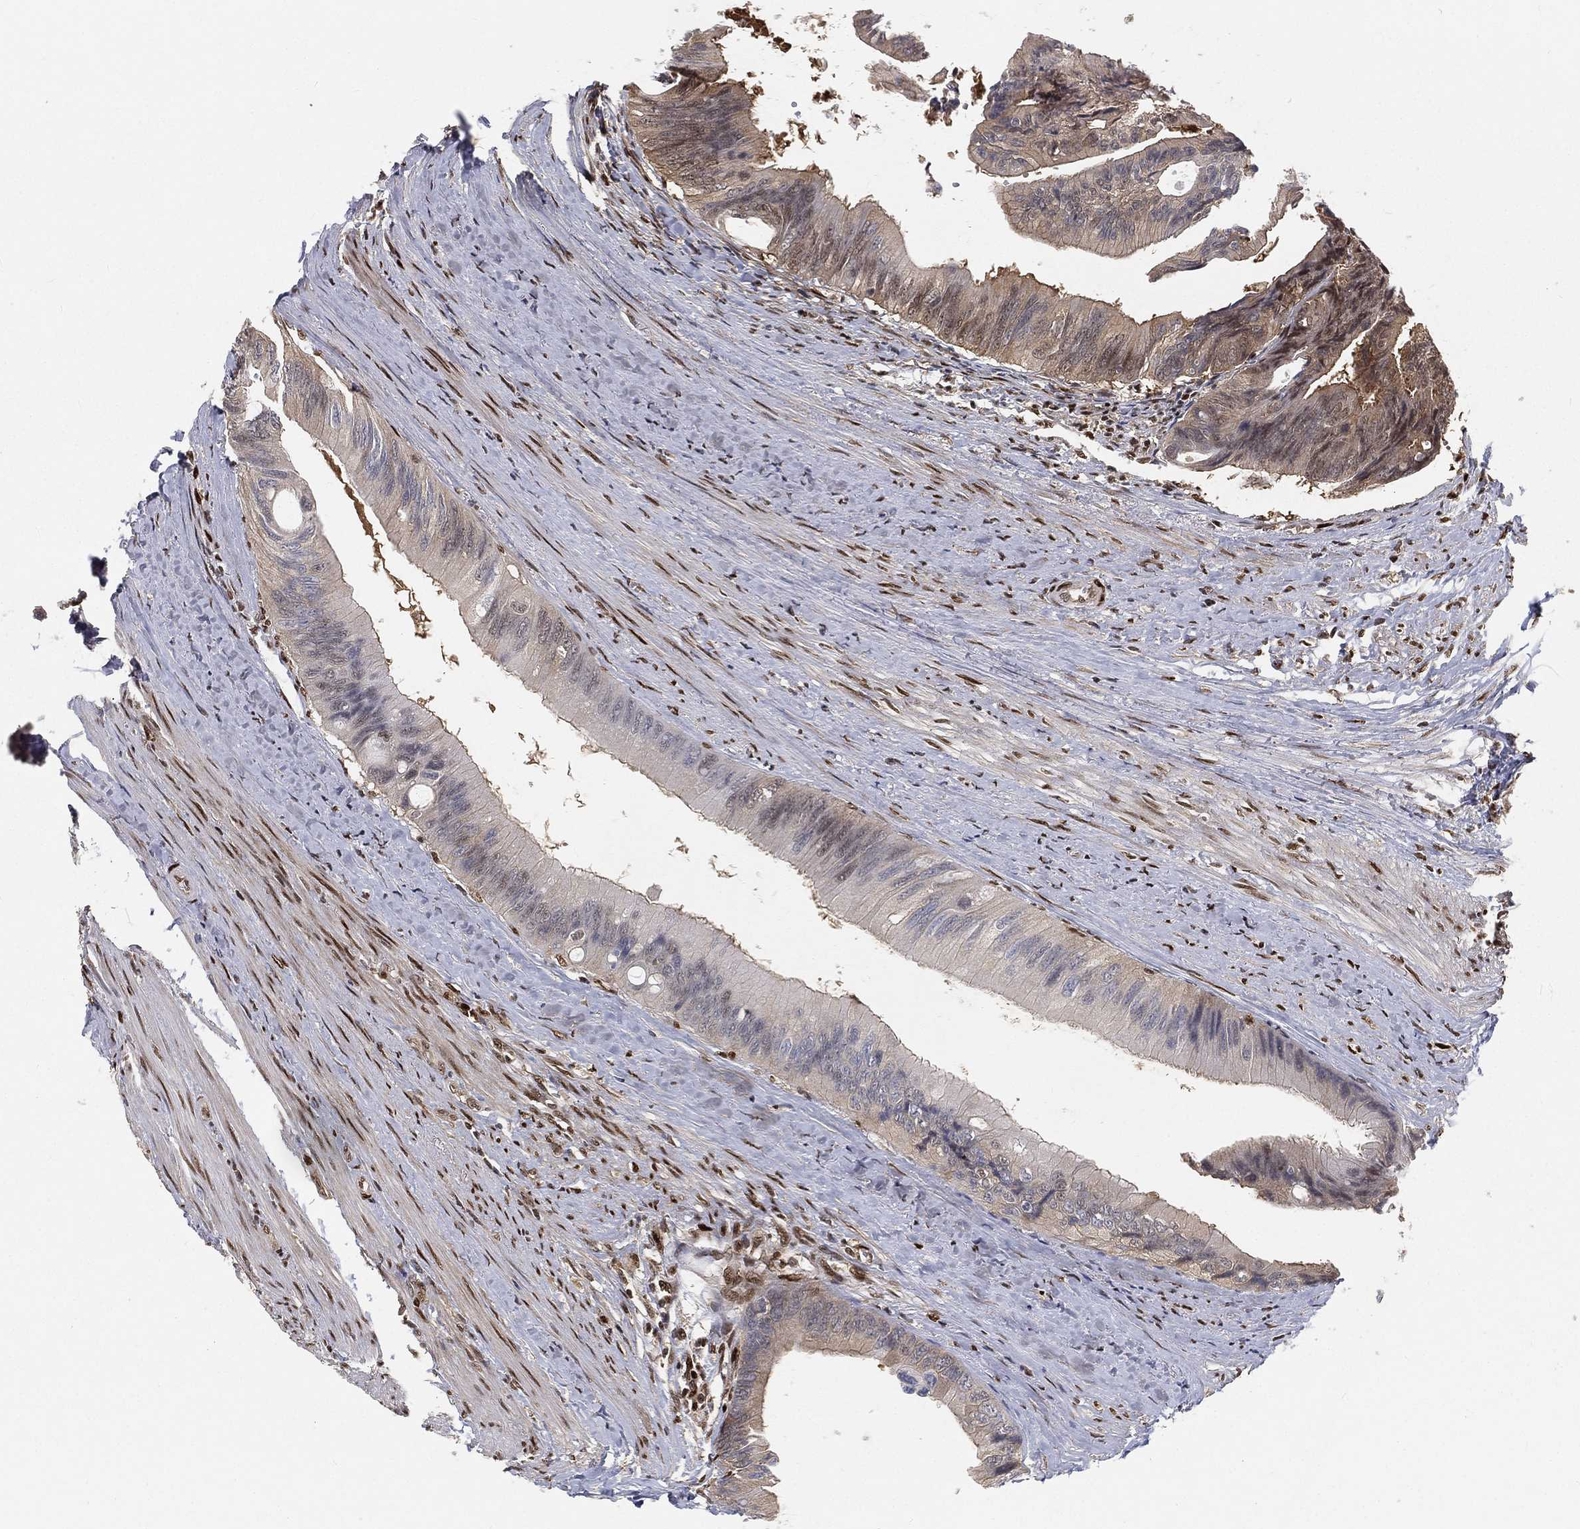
{"staining": {"intensity": "weak", "quantity": "<25%", "location": "cytoplasmic/membranous"}, "tissue": "colorectal cancer", "cell_type": "Tumor cells", "image_type": "cancer", "snomed": [{"axis": "morphology", "description": "Normal tissue, NOS"}, {"axis": "morphology", "description": "Adenocarcinoma, NOS"}, {"axis": "topography", "description": "Colon"}], "caption": "Immunohistochemistry (IHC) photomicrograph of adenocarcinoma (colorectal) stained for a protein (brown), which reveals no staining in tumor cells.", "gene": "CRTC3", "patient": {"sex": "male", "age": 65}}